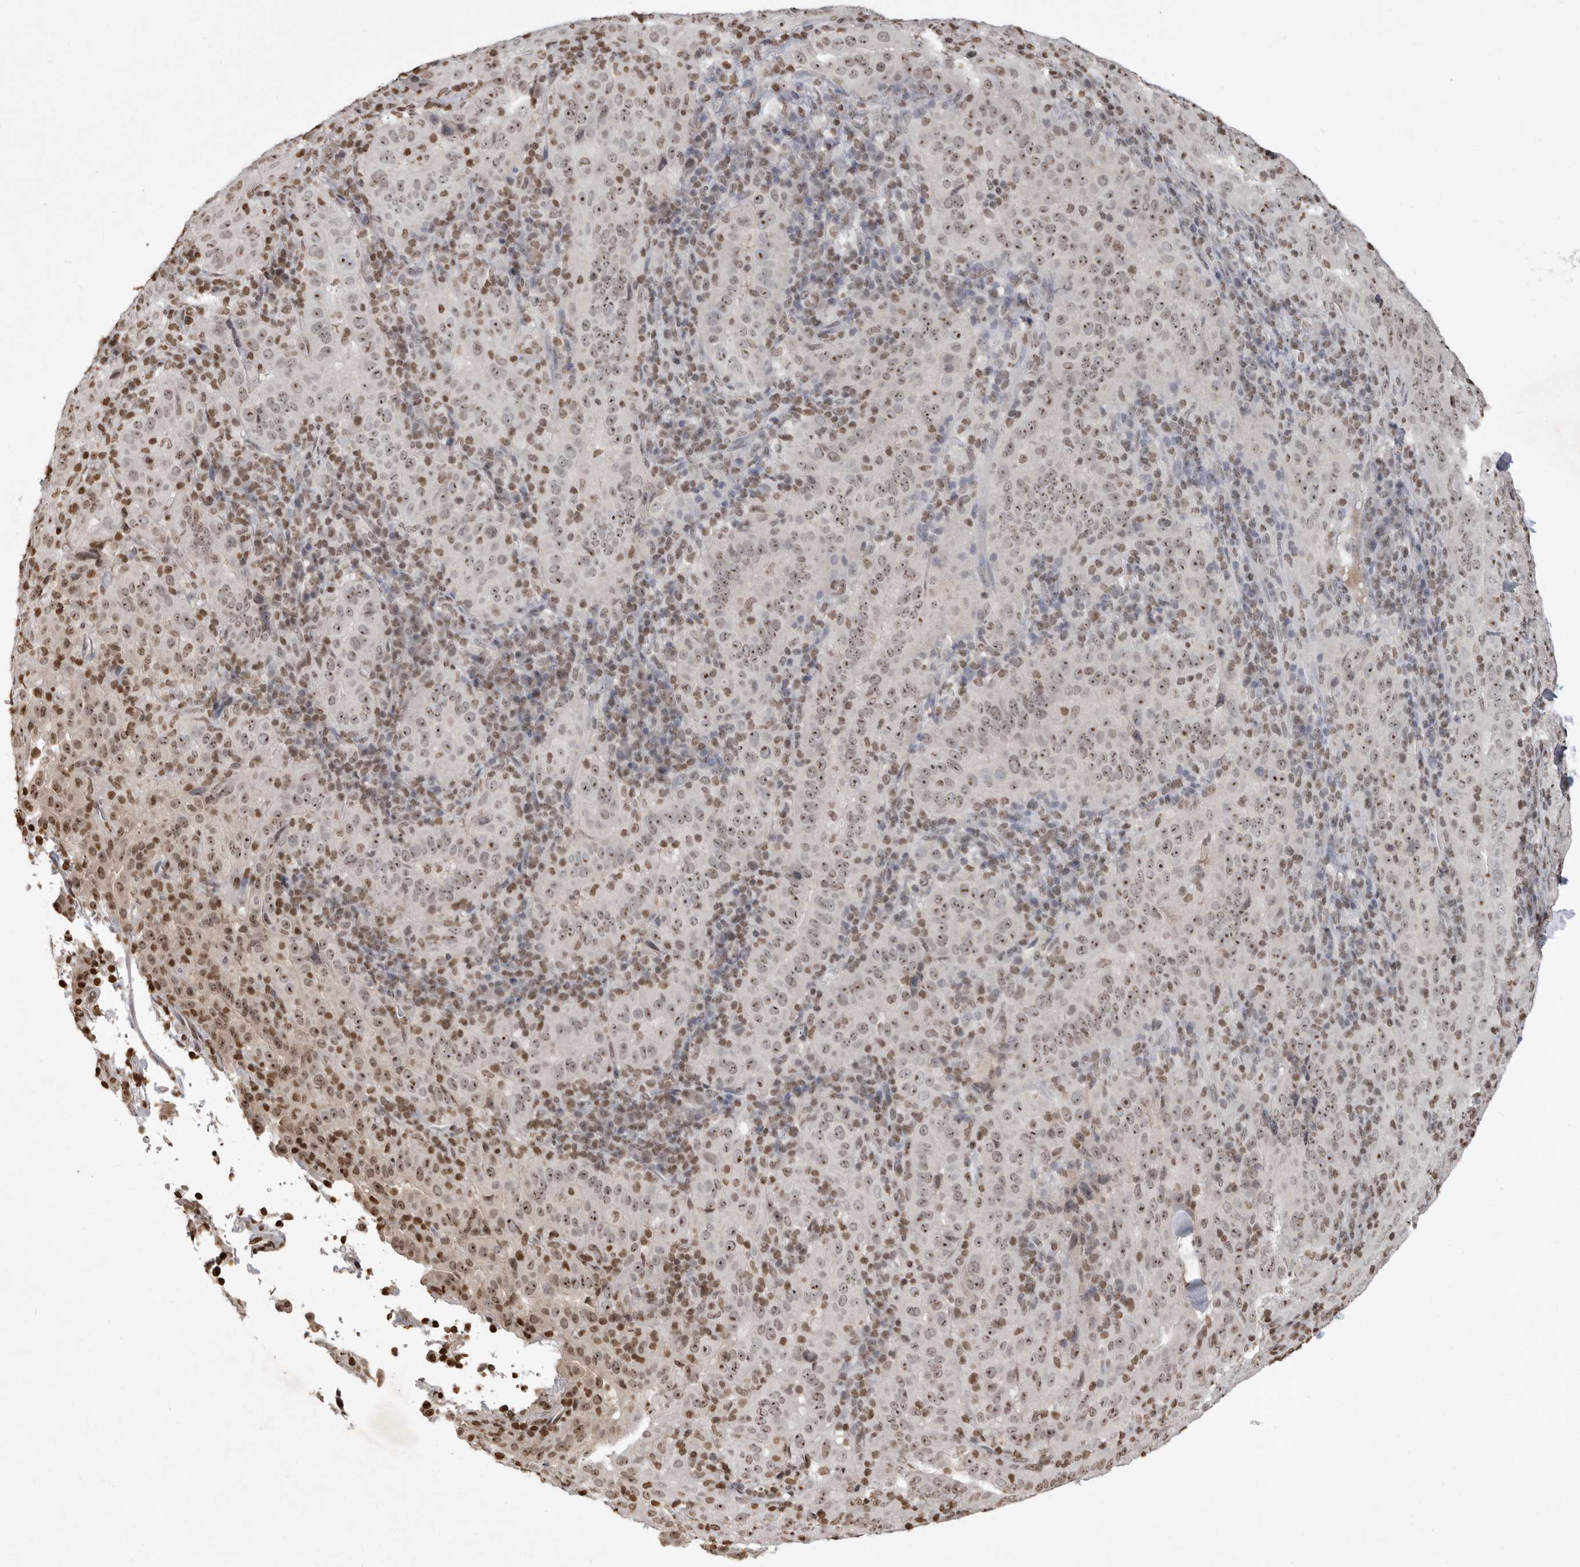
{"staining": {"intensity": "moderate", "quantity": "25%-75%", "location": "nuclear"}, "tissue": "pancreatic cancer", "cell_type": "Tumor cells", "image_type": "cancer", "snomed": [{"axis": "morphology", "description": "Adenocarcinoma, NOS"}, {"axis": "topography", "description": "Pancreas"}], "caption": "Protein positivity by IHC displays moderate nuclear staining in about 25%-75% of tumor cells in adenocarcinoma (pancreatic).", "gene": "WDR45", "patient": {"sex": "male", "age": 63}}